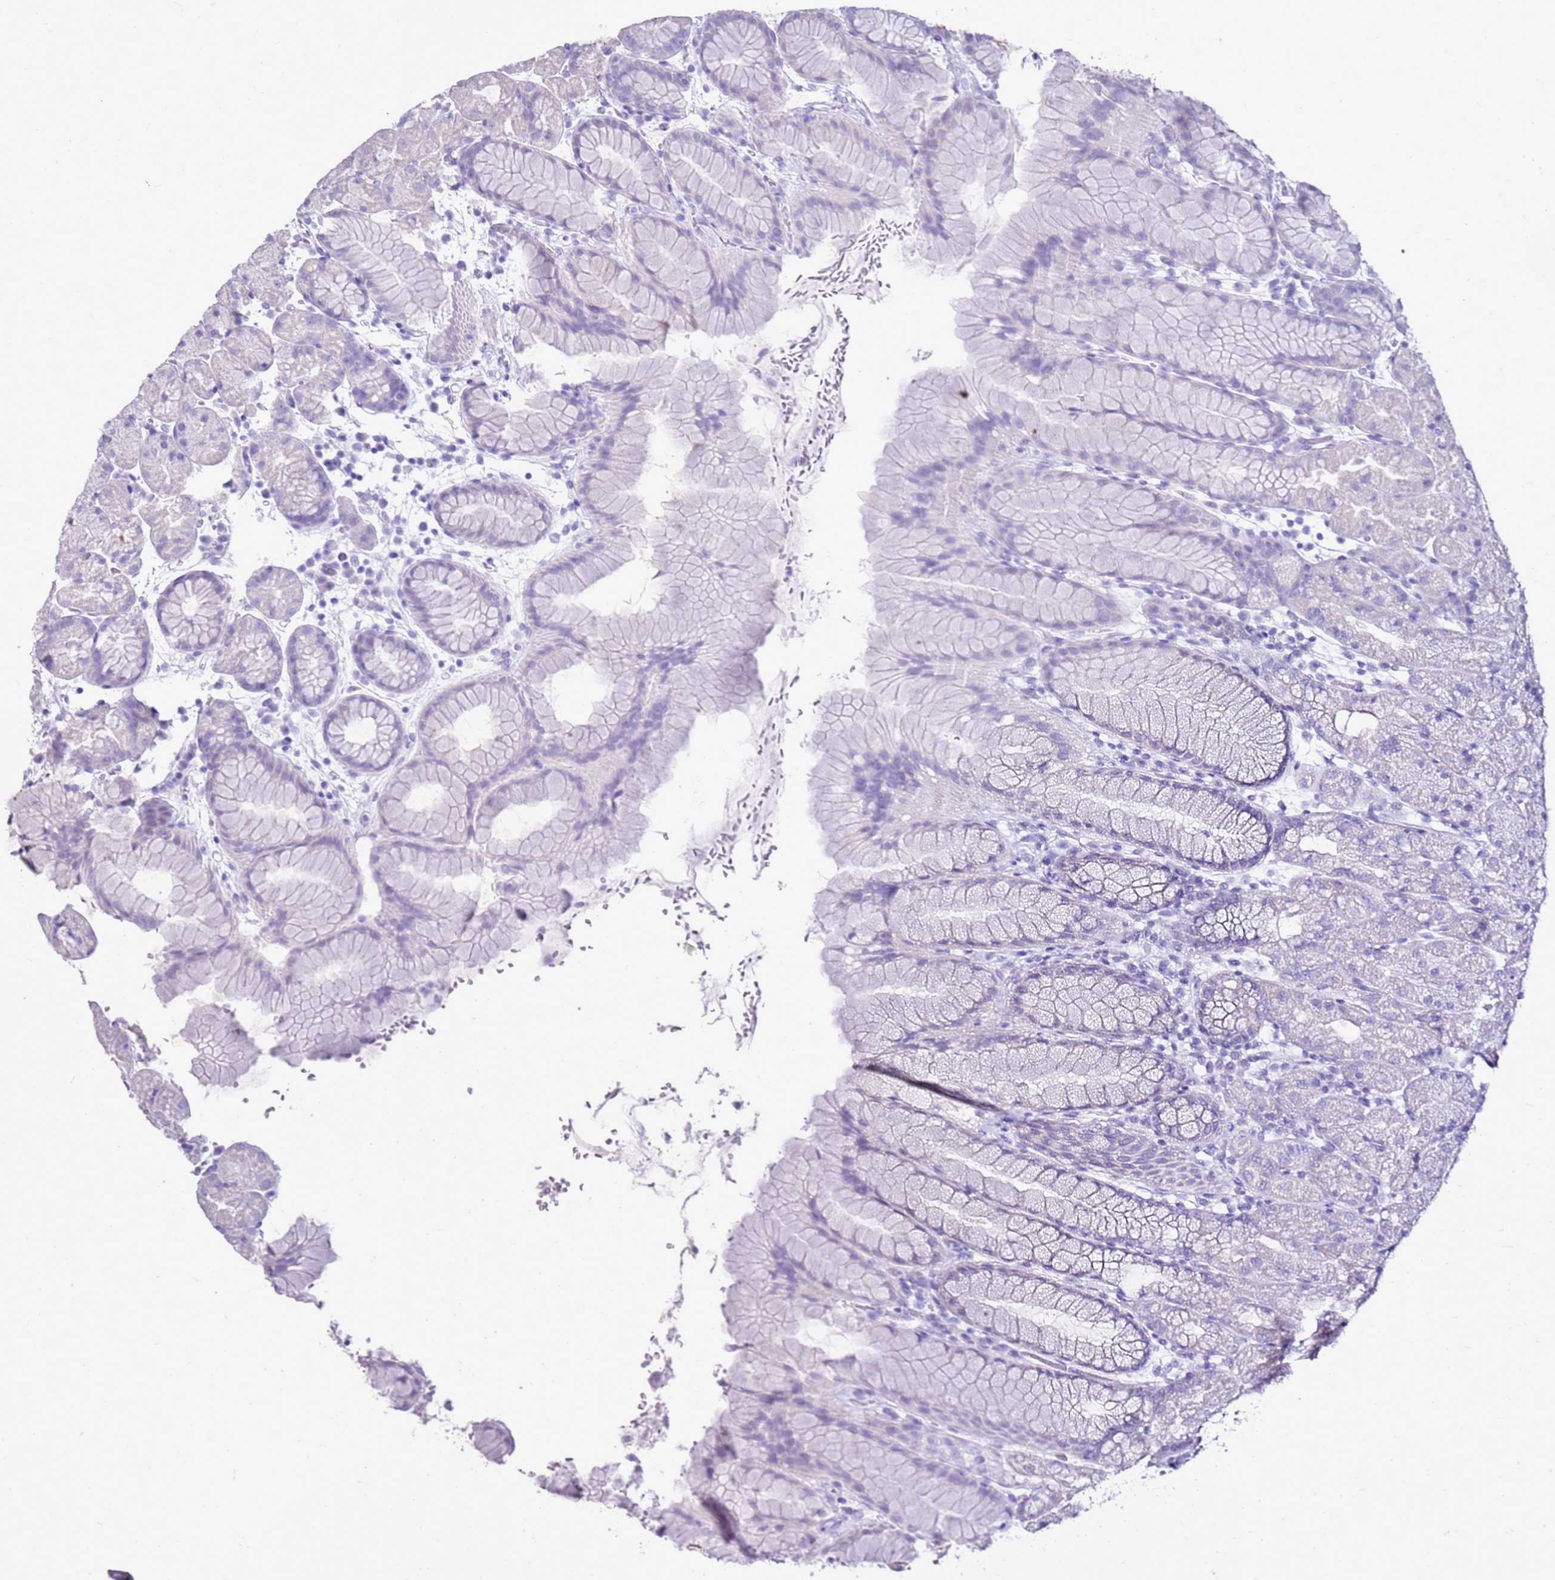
{"staining": {"intensity": "negative", "quantity": "none", "location": "none"}, "tissue": "stomach", "cell_type": "Glandular cells", "image_type": "normal", "snomed": [{"axis": "morphology", "description": "Normal tissue, NOS"}, {"axis": "topography", "description": "Stomach, upper"}, {"axis": "topography", "description": "Stomach, lower"}], "caption": "An immunohistochemistry micrograph of normal stomach is shown. There is no staining in glandular cells of stomach. (Brightfield microscopy of DAB IHC at high magnification).", "gene": "CA8", "patient": {"sex": "male", "age": 67}}